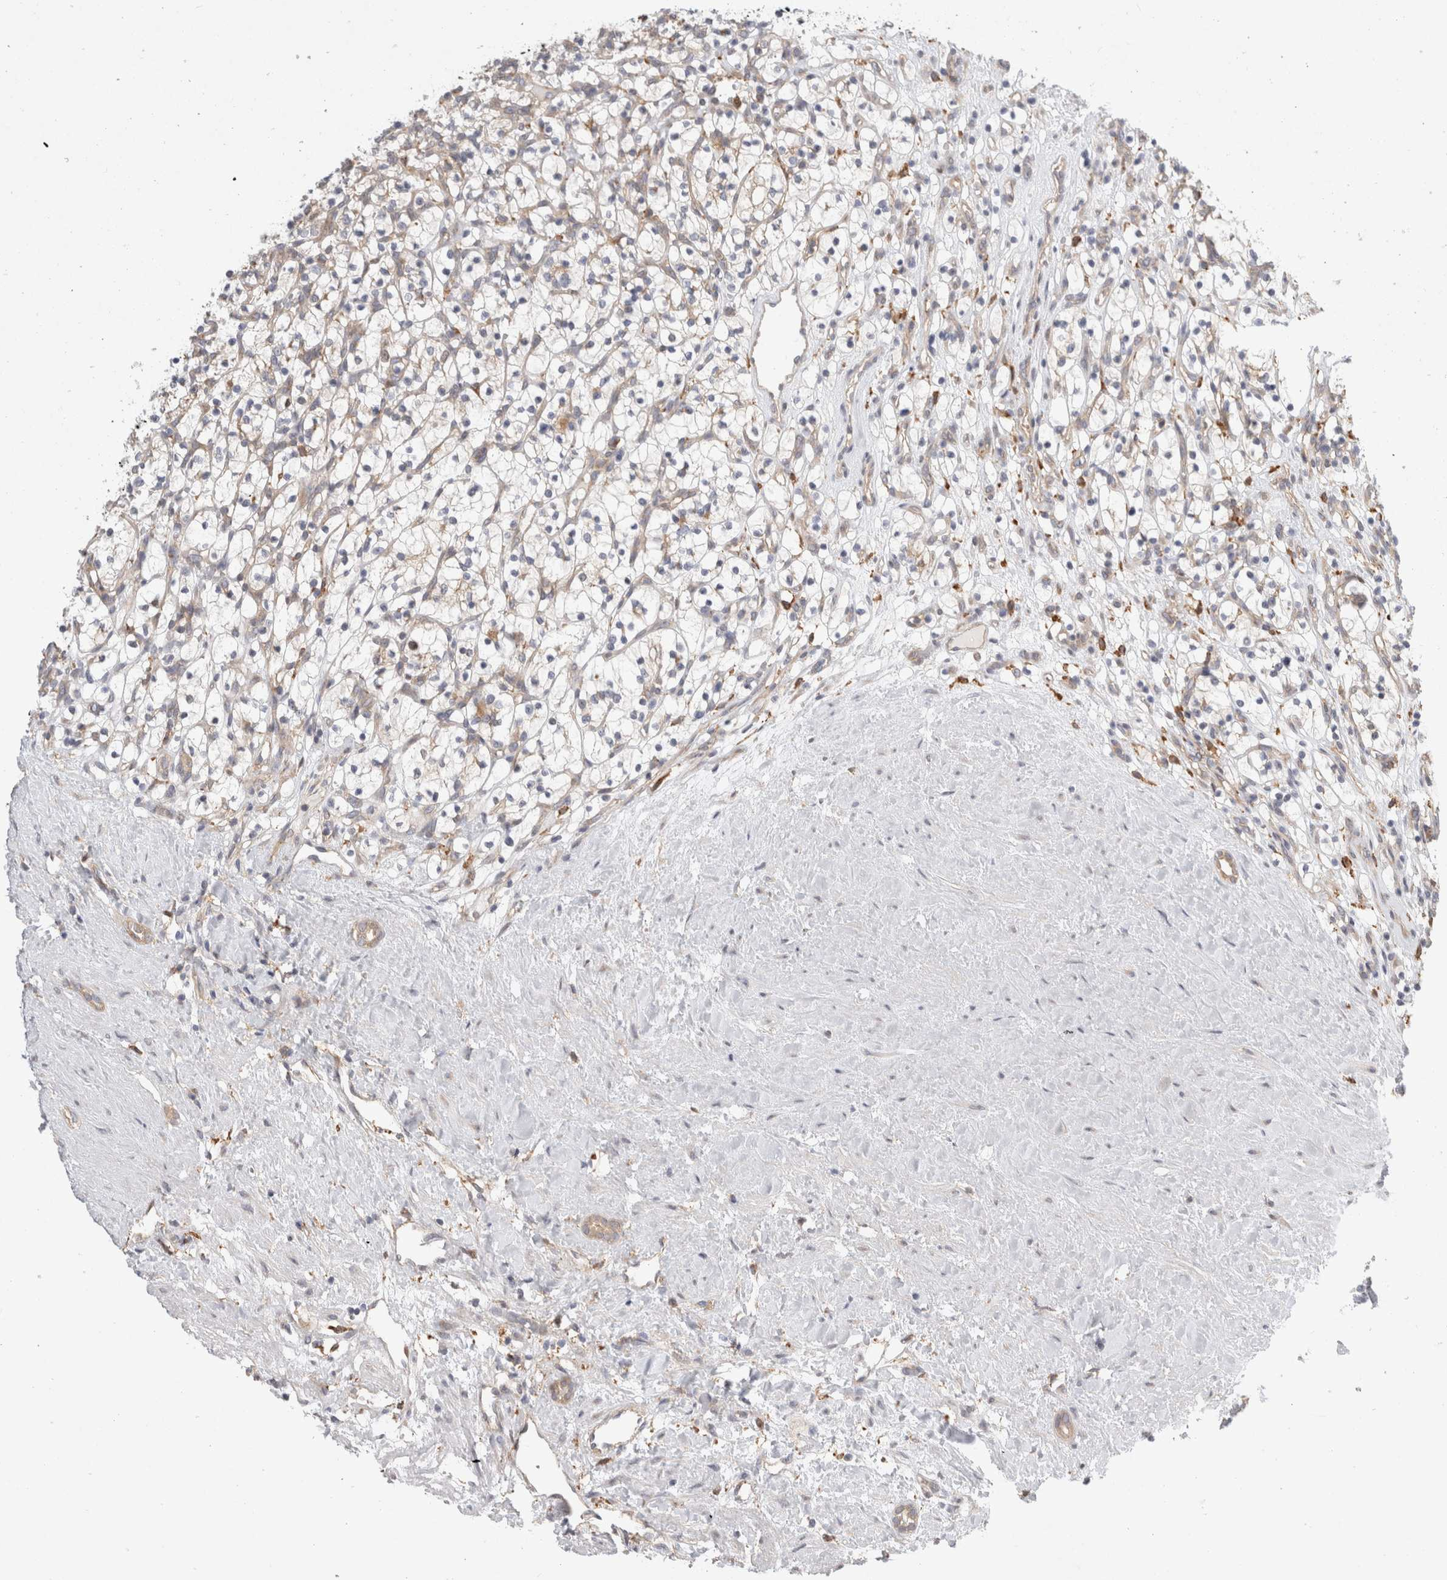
{"staining": {"intensity": "negative", "quantity": "none", "location": "none"}, "tissue": "renal cancer", "cell_type": "Tumor cells", "image_type": "cancer", "snomed": [{"axis": "morphology", "description": "Adenocarcinoma, NOS"}, {"axis": "topography", "description": "Kidney"}], "caption": "This is an immunohistochemistry photomicrograph of adenocarcinoma (renal). There is no positivity in tumor cells.", "gene": "CDCA7L", "patient": {"sex": "female", "age": 57}}